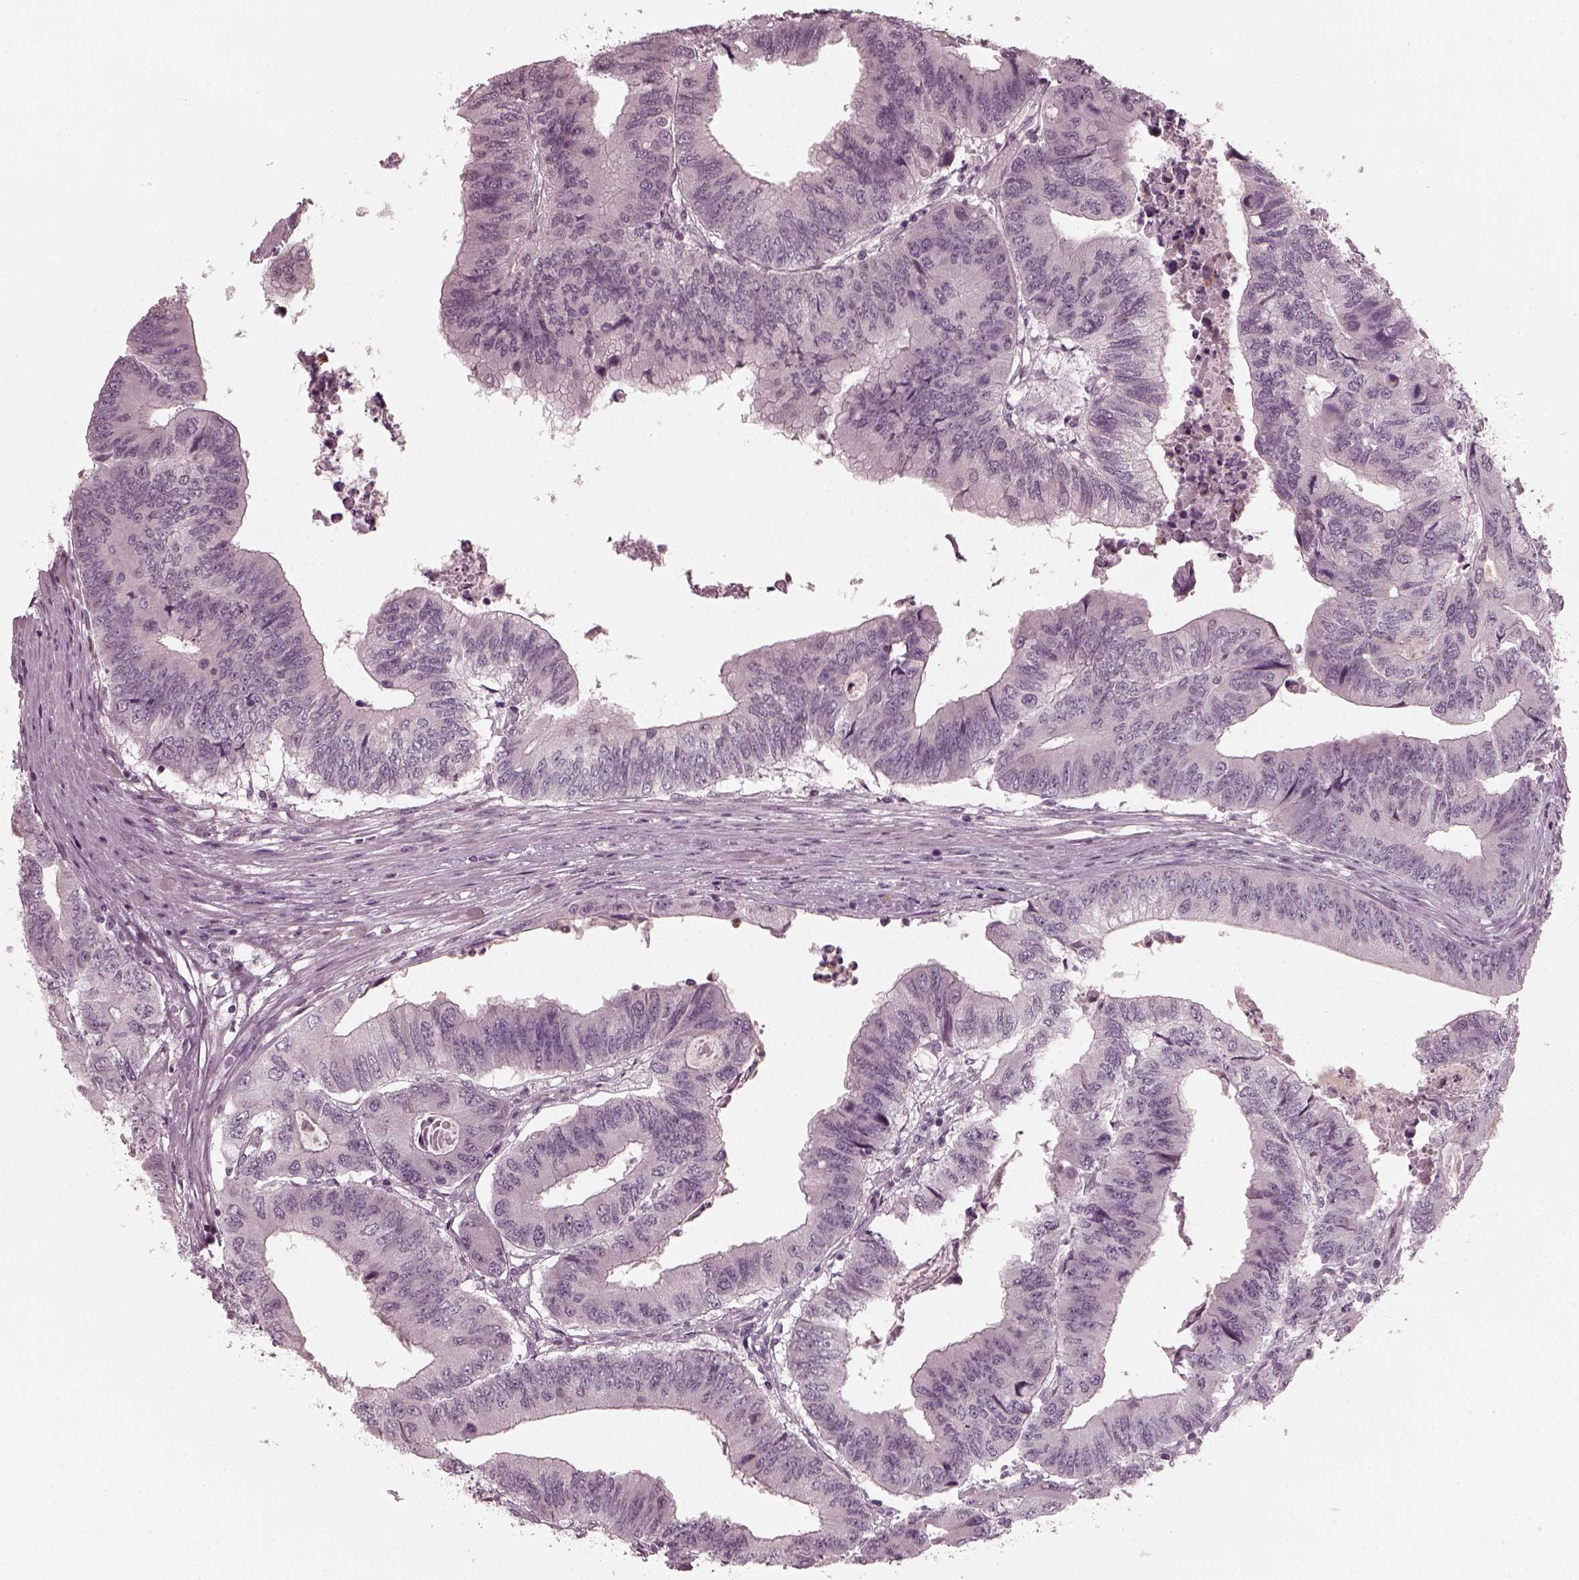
{"staining": {"intensity": "negative", "quantity": "none", "location": "none"}, "tissue": "colorectal cancer", "cell_type": "Tumor cells", "image_type": "cancer", "snomed": [{"axis": "morphology", "description": "Adenocarcinoma, NOS"}, {"axis": "topography", "description": "Colon"}], "caption": "Micrograph shows no significant protein staining in tumor cells of colorectal cancer.", "gene": "CHIT1", "patient": {"sex": "male", "age": 53}}